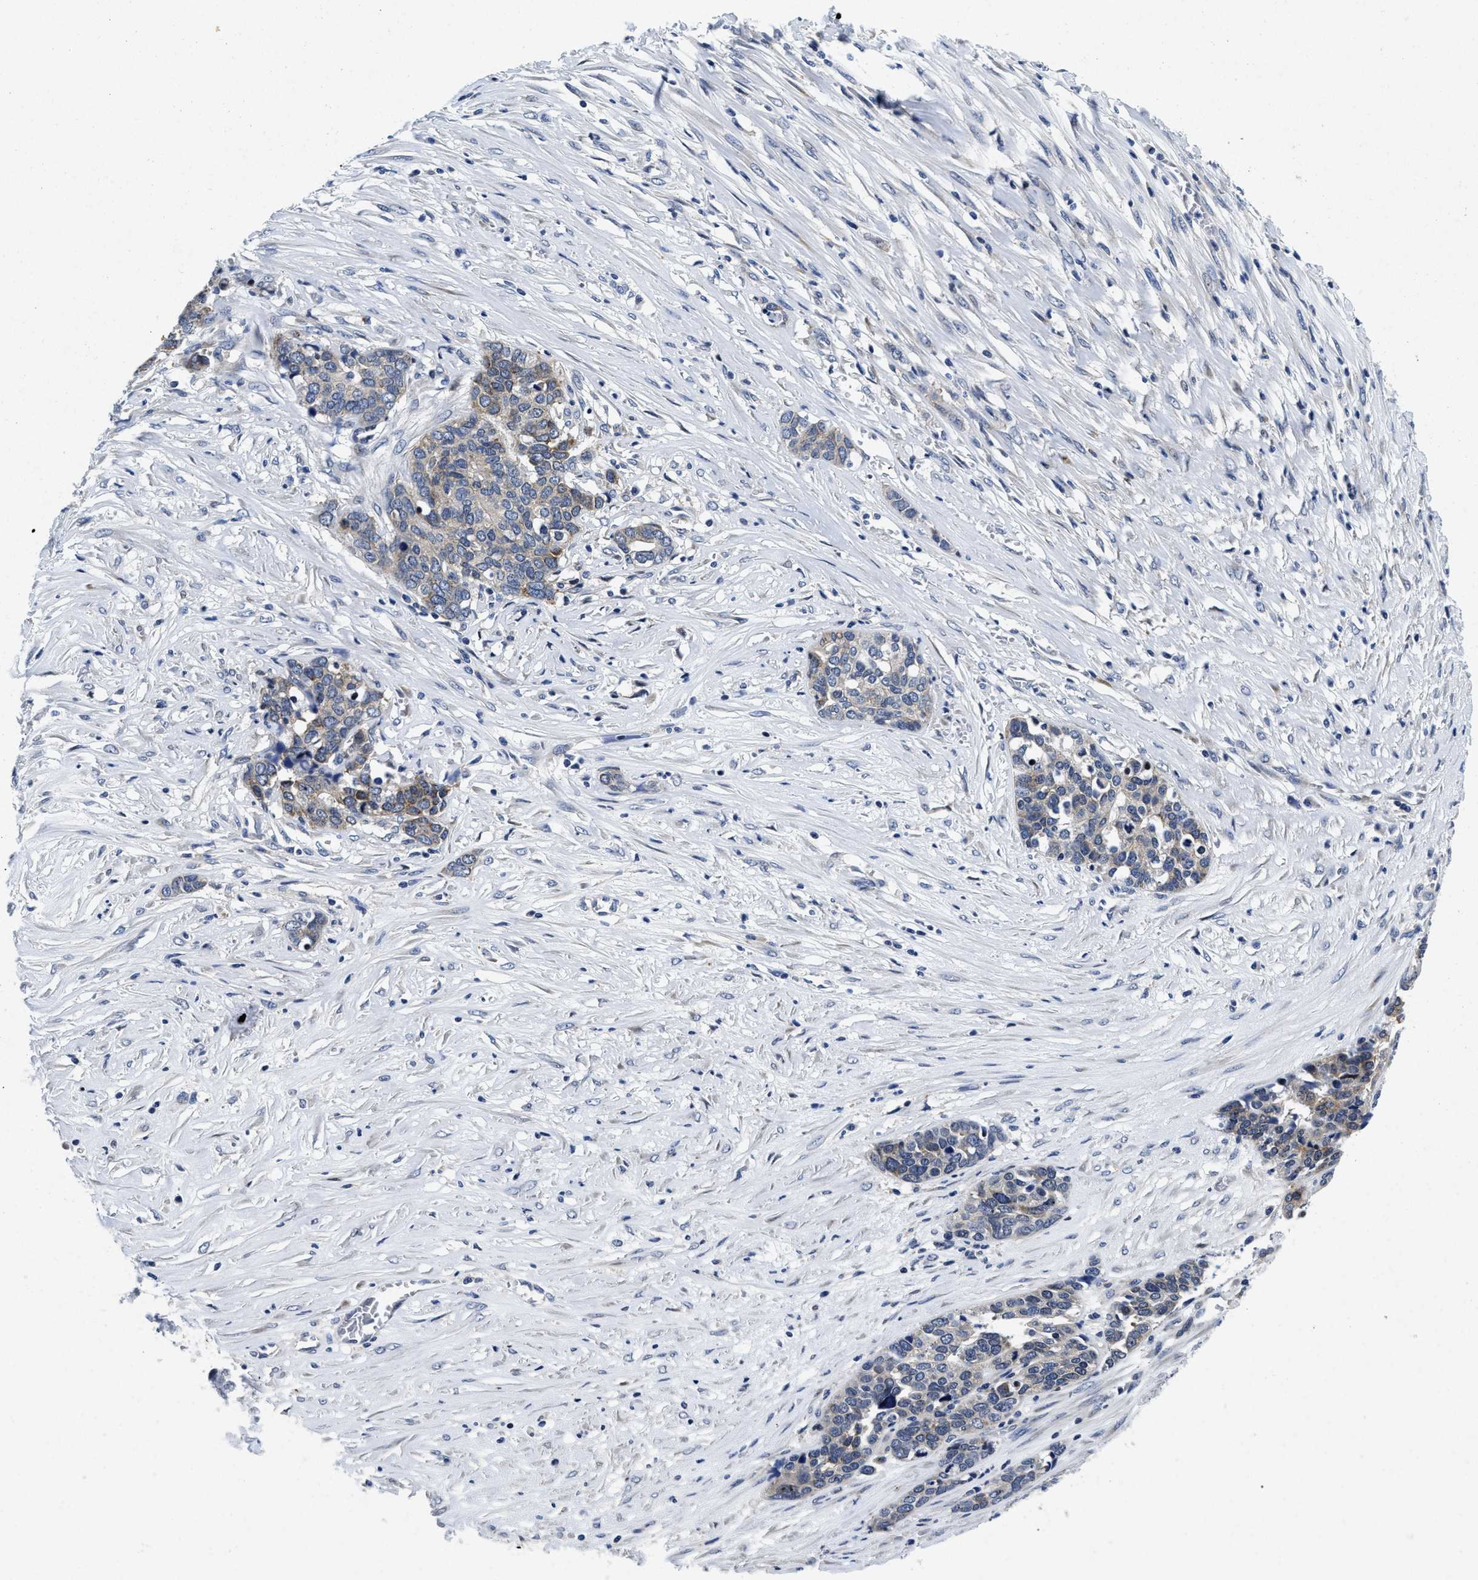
{"staining": {"intensity": "moderate", "quantity": "<25%", "location": "cytoplasmic/membranous"}, "tissue": "ovarian cancer", "cell_type": "Tumor cells", "image_type": "cancer", "snomed": [{"axis": "morphology", "description": "Cystadenocarcinoma, serous, NOS"}, {"axis": "topography", "description": "Ovary"}], "caption": "IHC (DAB (3,3'-diaminobenzidine)) staining of ovarian cancer exhibits moderate cytoplasmic/membranous protein staining in about <25% of tumor cells.", "gene": "LAD1", "patient": {"sex": "female", "age": 44}}